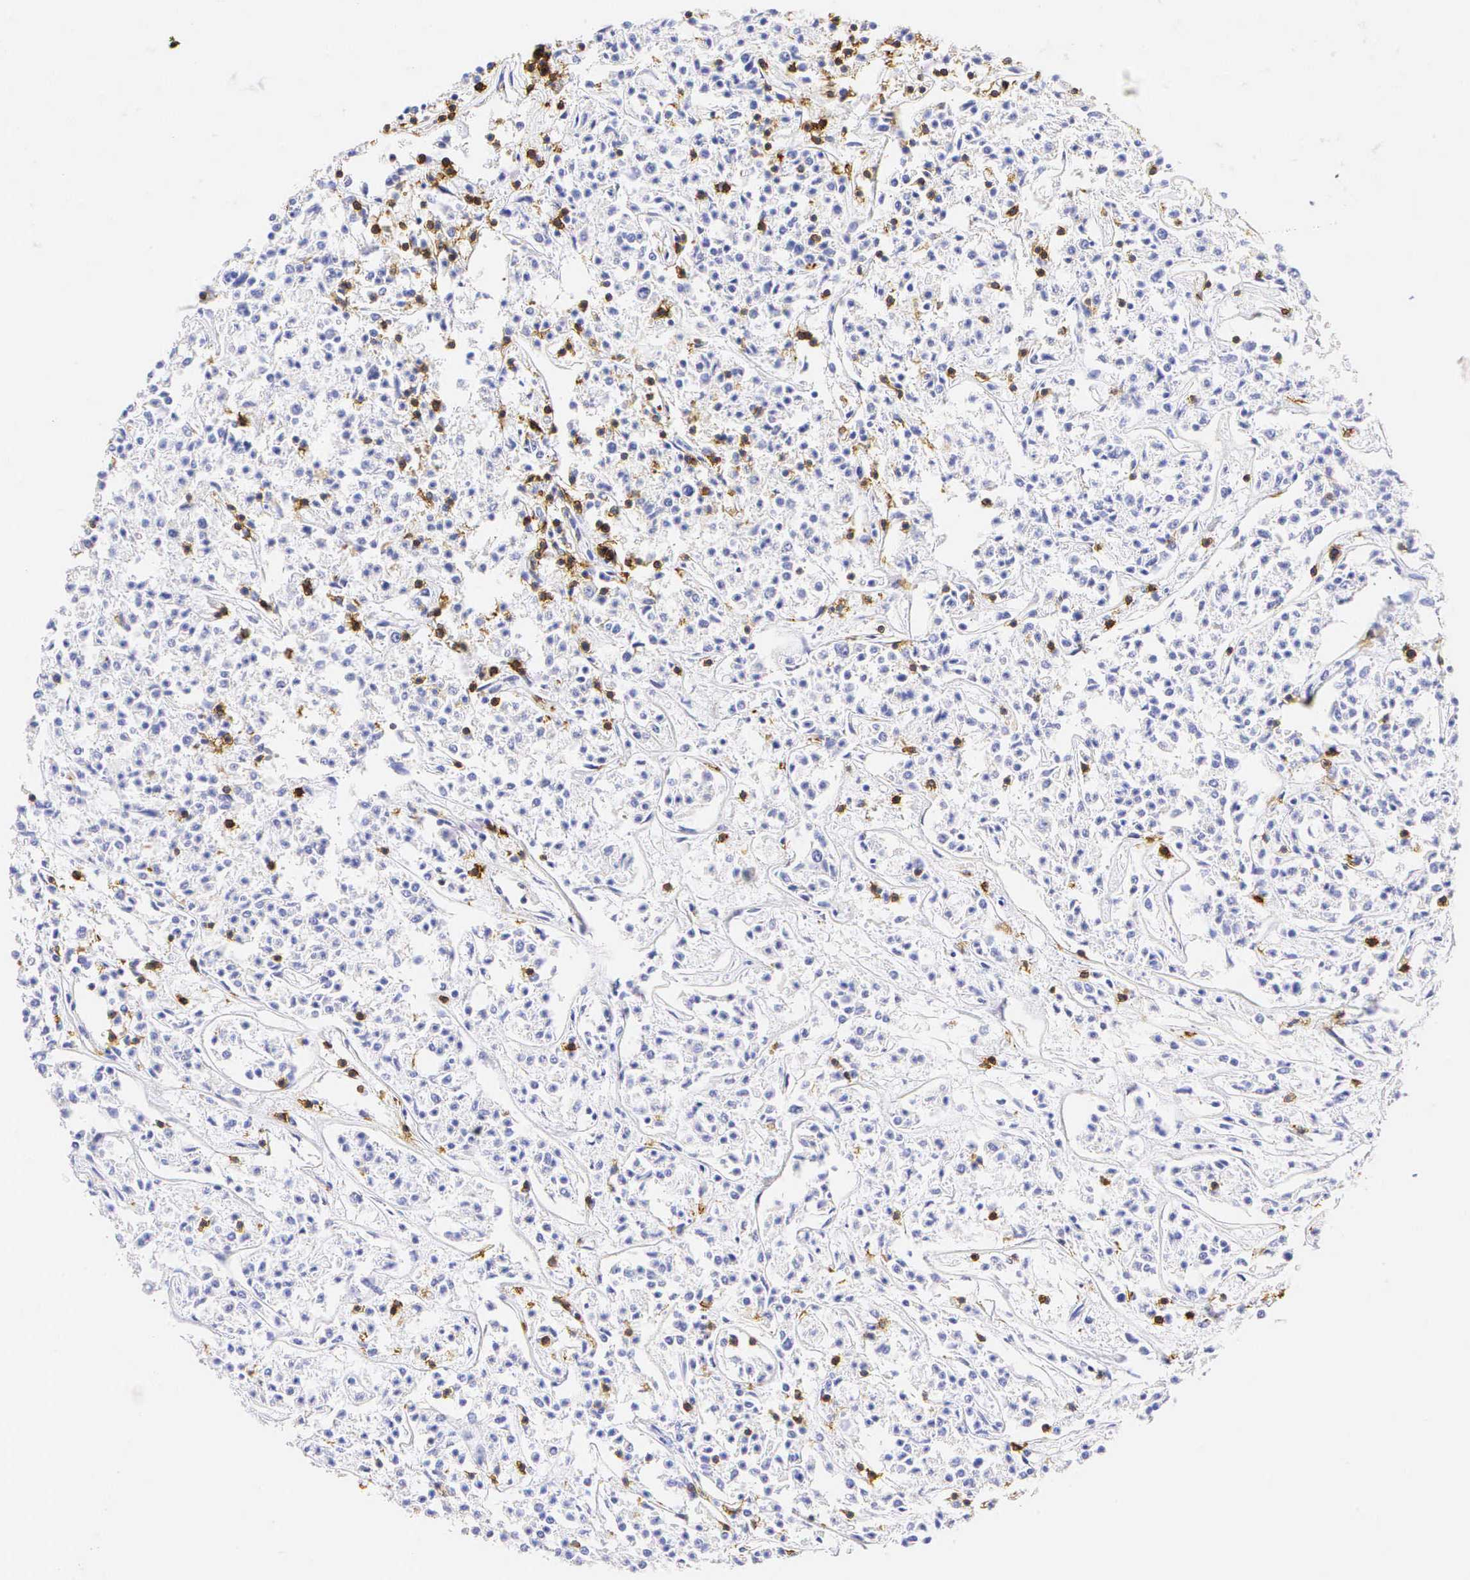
{"staining": {"intensity": "negative", "quantity": "none", "location": "none"}, "tissue": "lymphoma", "cell_type": "Tumor cells", "image_type": "cancer", "snomed": [{"axis": "morphology", "description": "Malignant lymphoma, non-Hodgkin's type, Low grade"}, {"axis": "topography", "description": "Small intestine"}], "caption": "IHC photomicrograph of neoplastic tissue: human lymphoma stained with DAB (3,3'-diaminobenzidine) shows no significant protein expression in tumor cells.", "gene": "CD3E", "patient": {"sex": "female", "age": 59}}